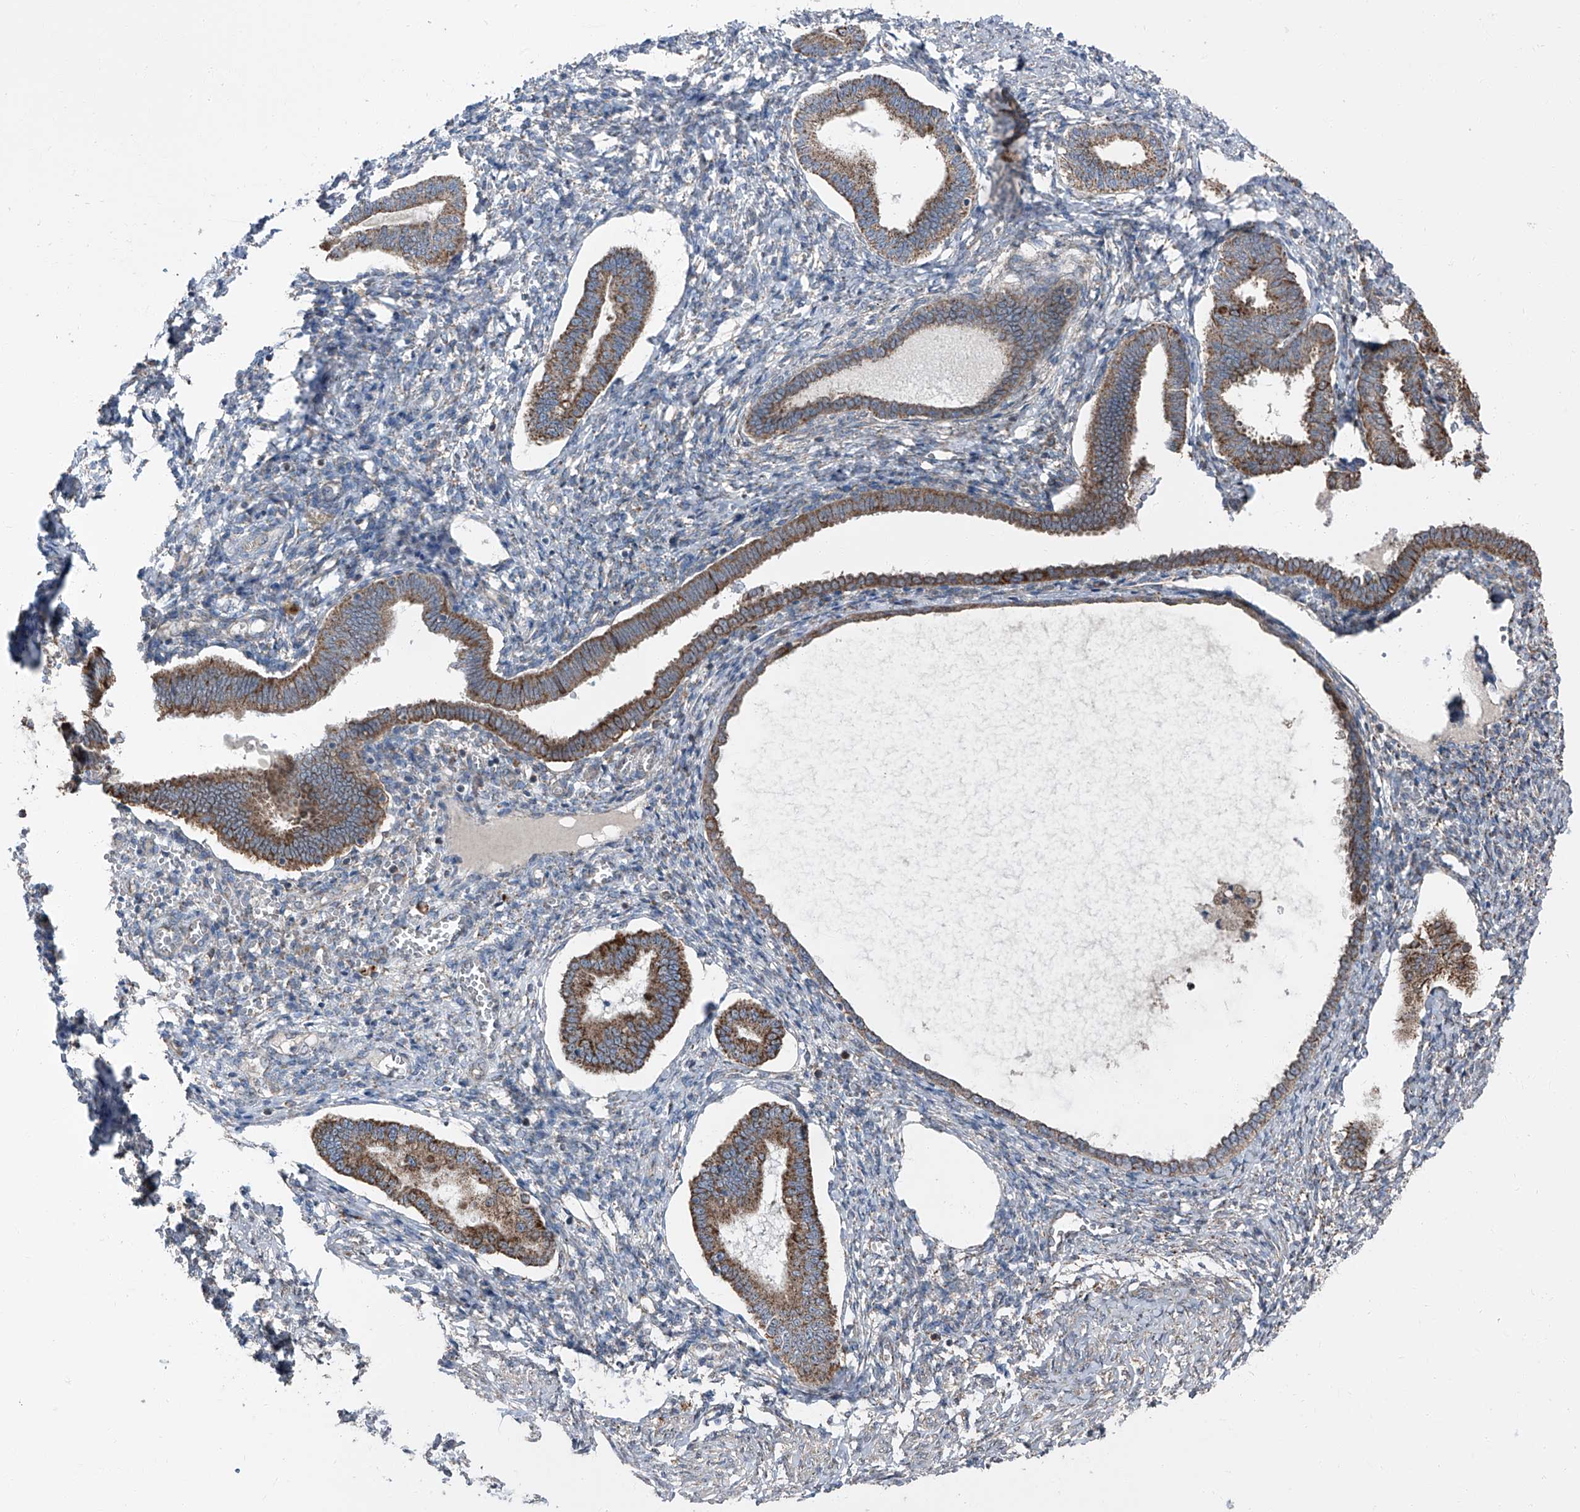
{"staining": {"intensity": "weak", "quantity": "<25%", "location": "cytoplasmic/membranous"}, "tissue": "endometrium", "cell_type": "Cells in endometrial stroma", "image_type": "normal", "snomed": [{"axis": "morphology", "description": "Normal tissue, NOS"}, {"axis": "topography", "description": "Endometrium"}], "caption": "DAB immunohistochemical staining of unremarkable endometrium exhibits no significant expression in cells in endometrial stroma. (DAB immunohistochemistry (IHC) with hematoxylin counter stain).", "gene": "LIMK1", "patient": {"sex": "female", "age": 77}}